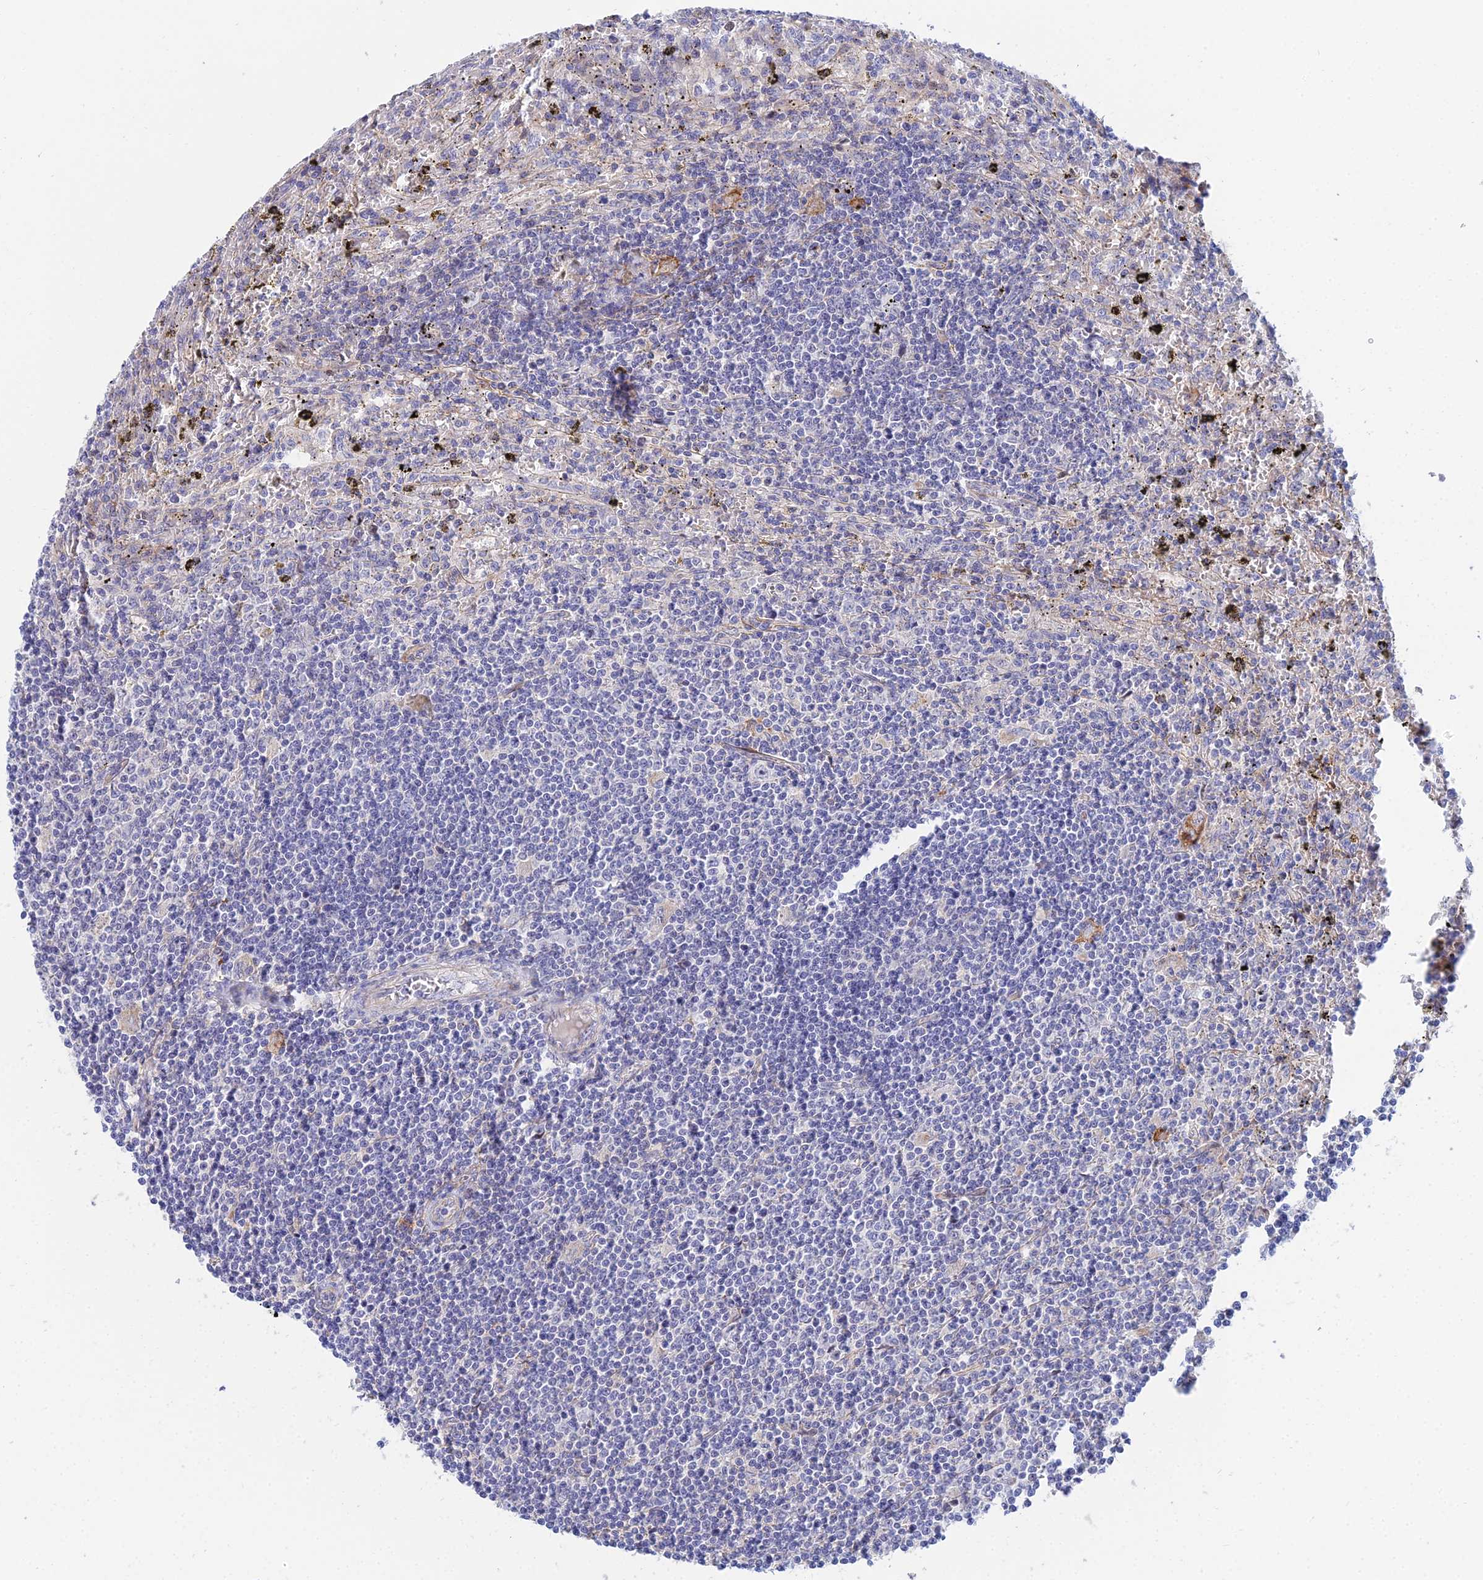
{"staining": {"intensity": "negative", "quantity": "none", "location": "none"}, "tissue": "lymphoma", "cell_type": "Tumor cells", "image_type": "cancer", "snomed": [{"axis": "morphology", "description": "Malignant lymphoma, non-Hodgkin's type, Low grade"}, {"axis": "topography", "description": "Spleen"}], "caption": "DAB (3,3'-diaminobenzidine) immunohistochemical staining of malignant lymphoma, non-Hodgkin's type (low-grade) displays no significant staining in tumor cells.", "gene": "TRIM43B", "patient": {"sex": "male", "age": 76}}